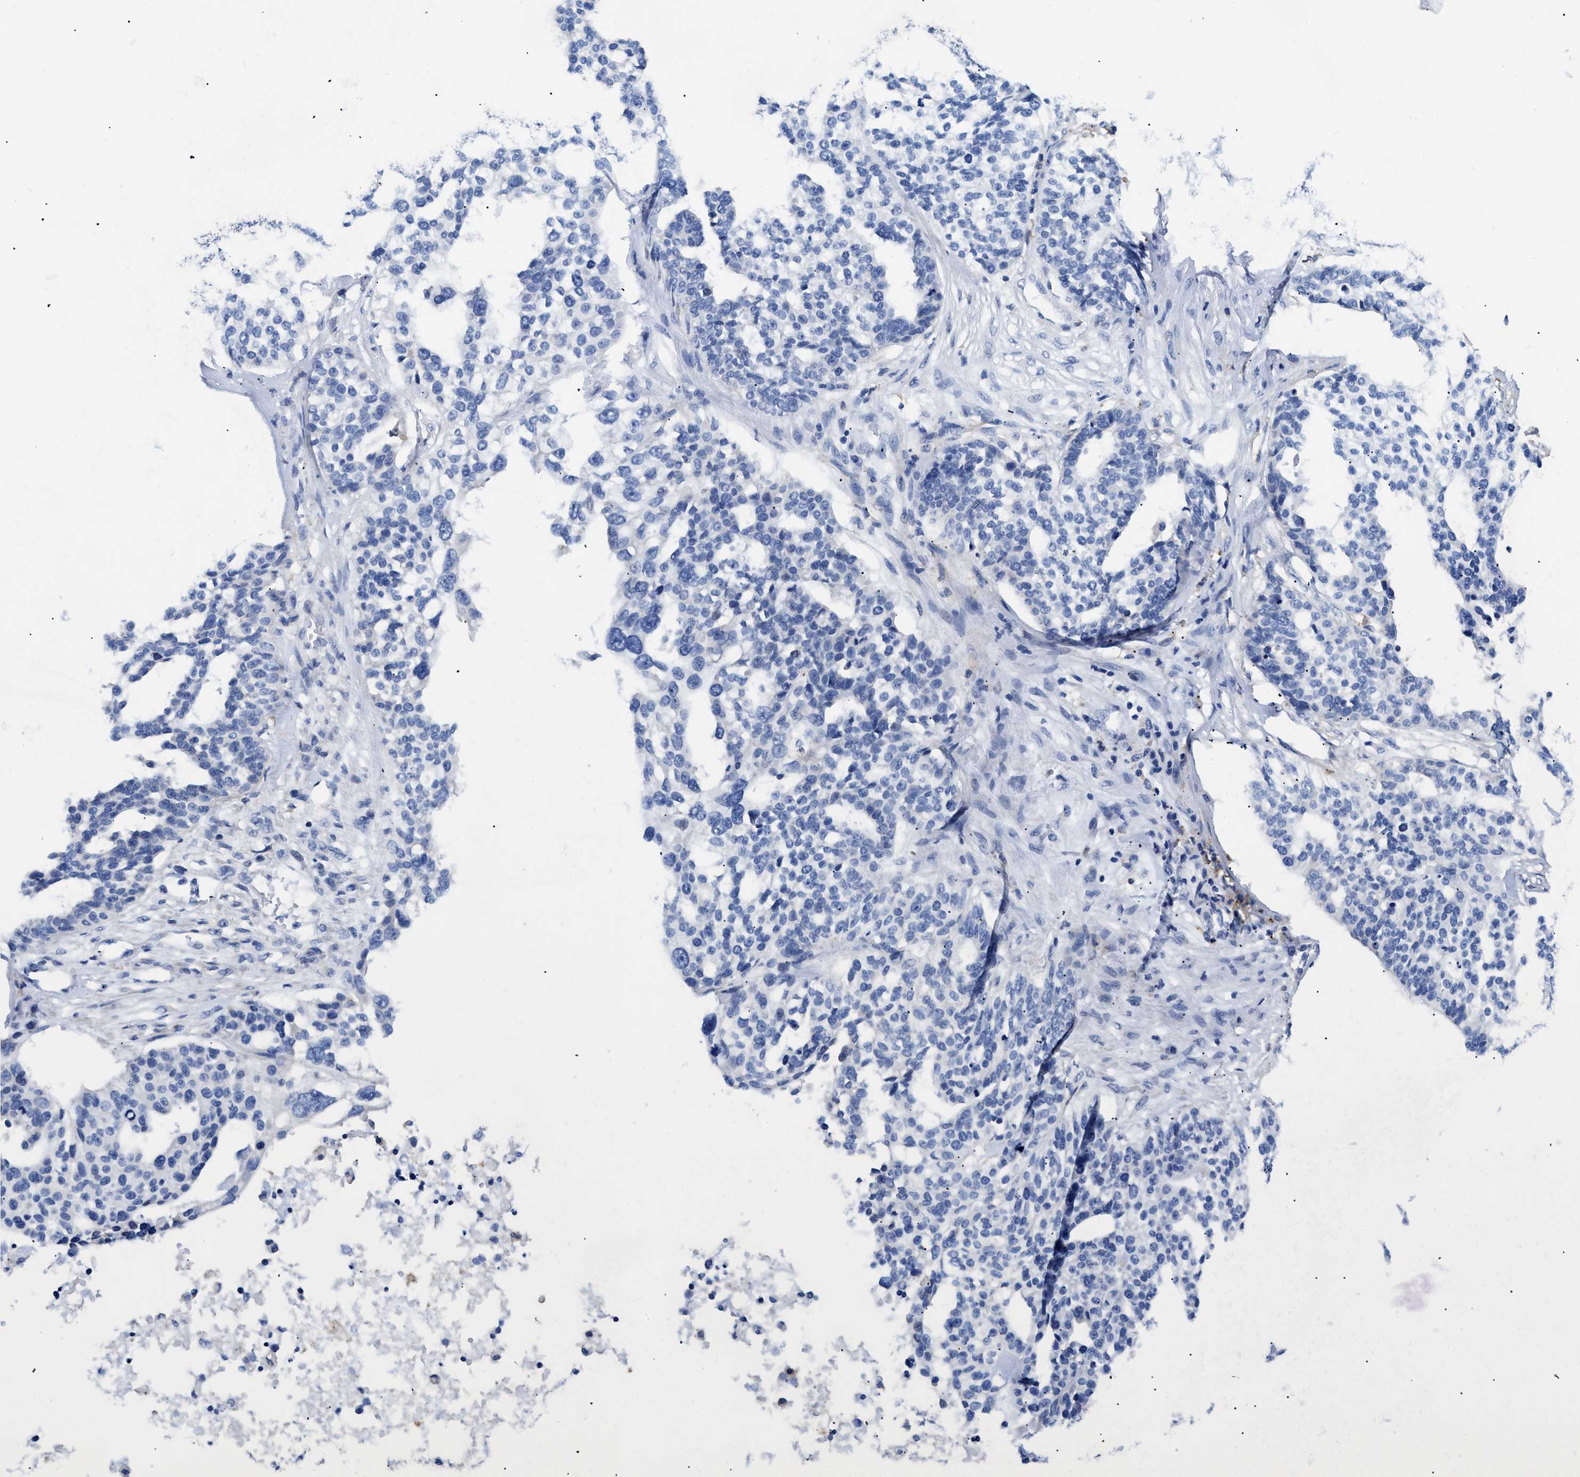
{"staining": {"intensity": "negative", "quantity": "none", "location": "none"}, "tissue": "ovarian cancer", "cell_type": "Tumor cells", "image_type": "cancer", "snomed": [{"axis": "morphology", "description": "Cystadenocarcinoma, serous, NOS"}, {"axis": "topography", "description": "Ovary"}], "caption": "Serous cystadenocarcinoma (ovarian) was stained to show a protein in brown. There is no significant expression in tumor cells.", "gene": "HLA-DPA1", "patient": {"sex": "female", "age": 59}}